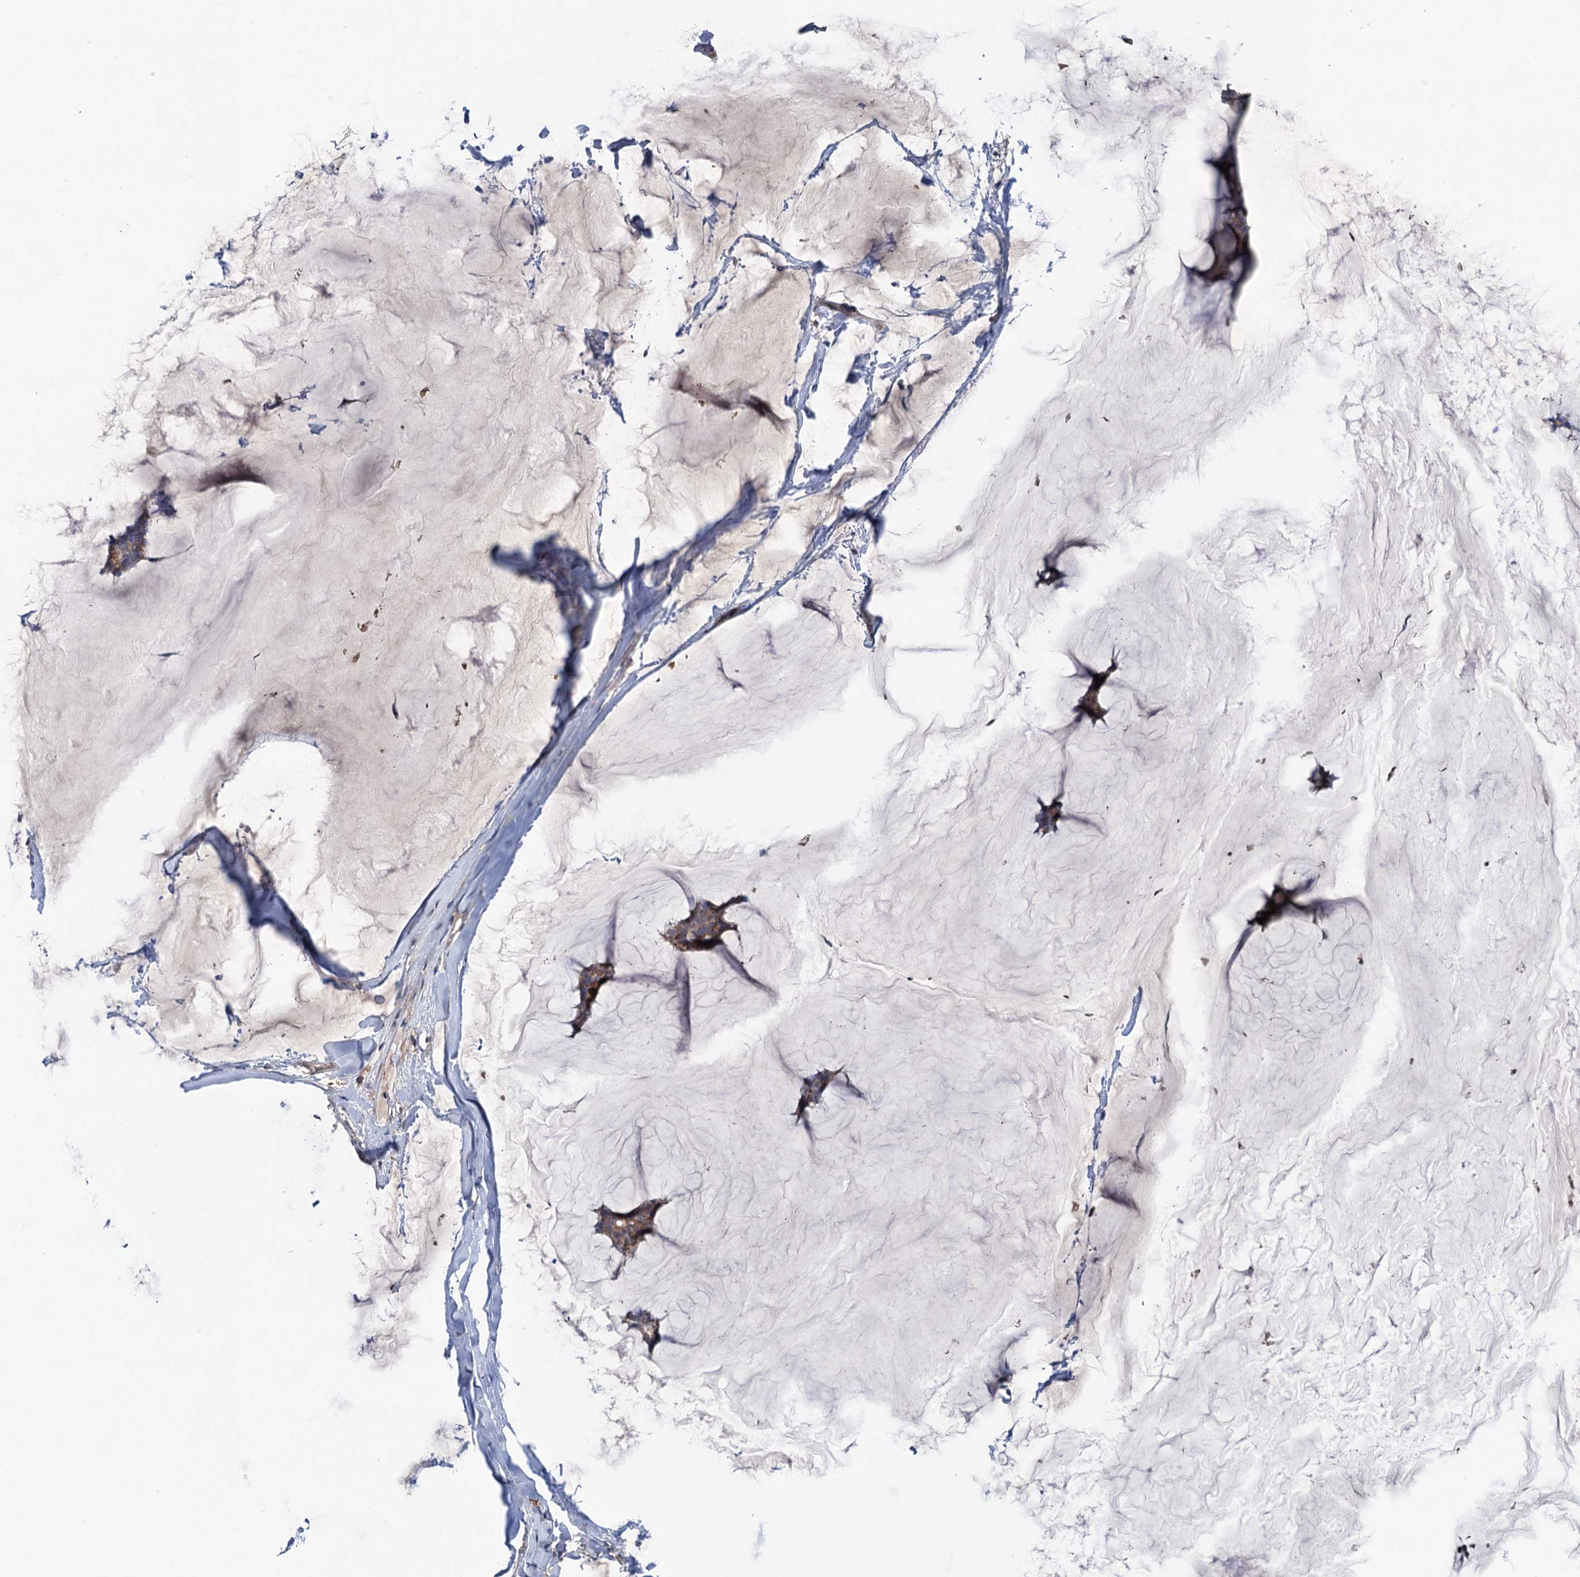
{"staining": {"intensity": "moderate", "quantity": ">75%", "location": "cytoplasmic/membranous"}, "tissue": "breast cancer", "cell_type": "Tumor cells", "image_type": "cancer", "snomed": [{"axis": "morphology", "description": "Duct carcinoma"}, {"axis": "topography", "description": "Breast"}], "caption": "A brown stain labels moderate cytoplasmic/membranous expression of a protein in breast cancer tumor cells.", "gene": "NCAPD2", "patient": {"sex": "female", "age": 93}}